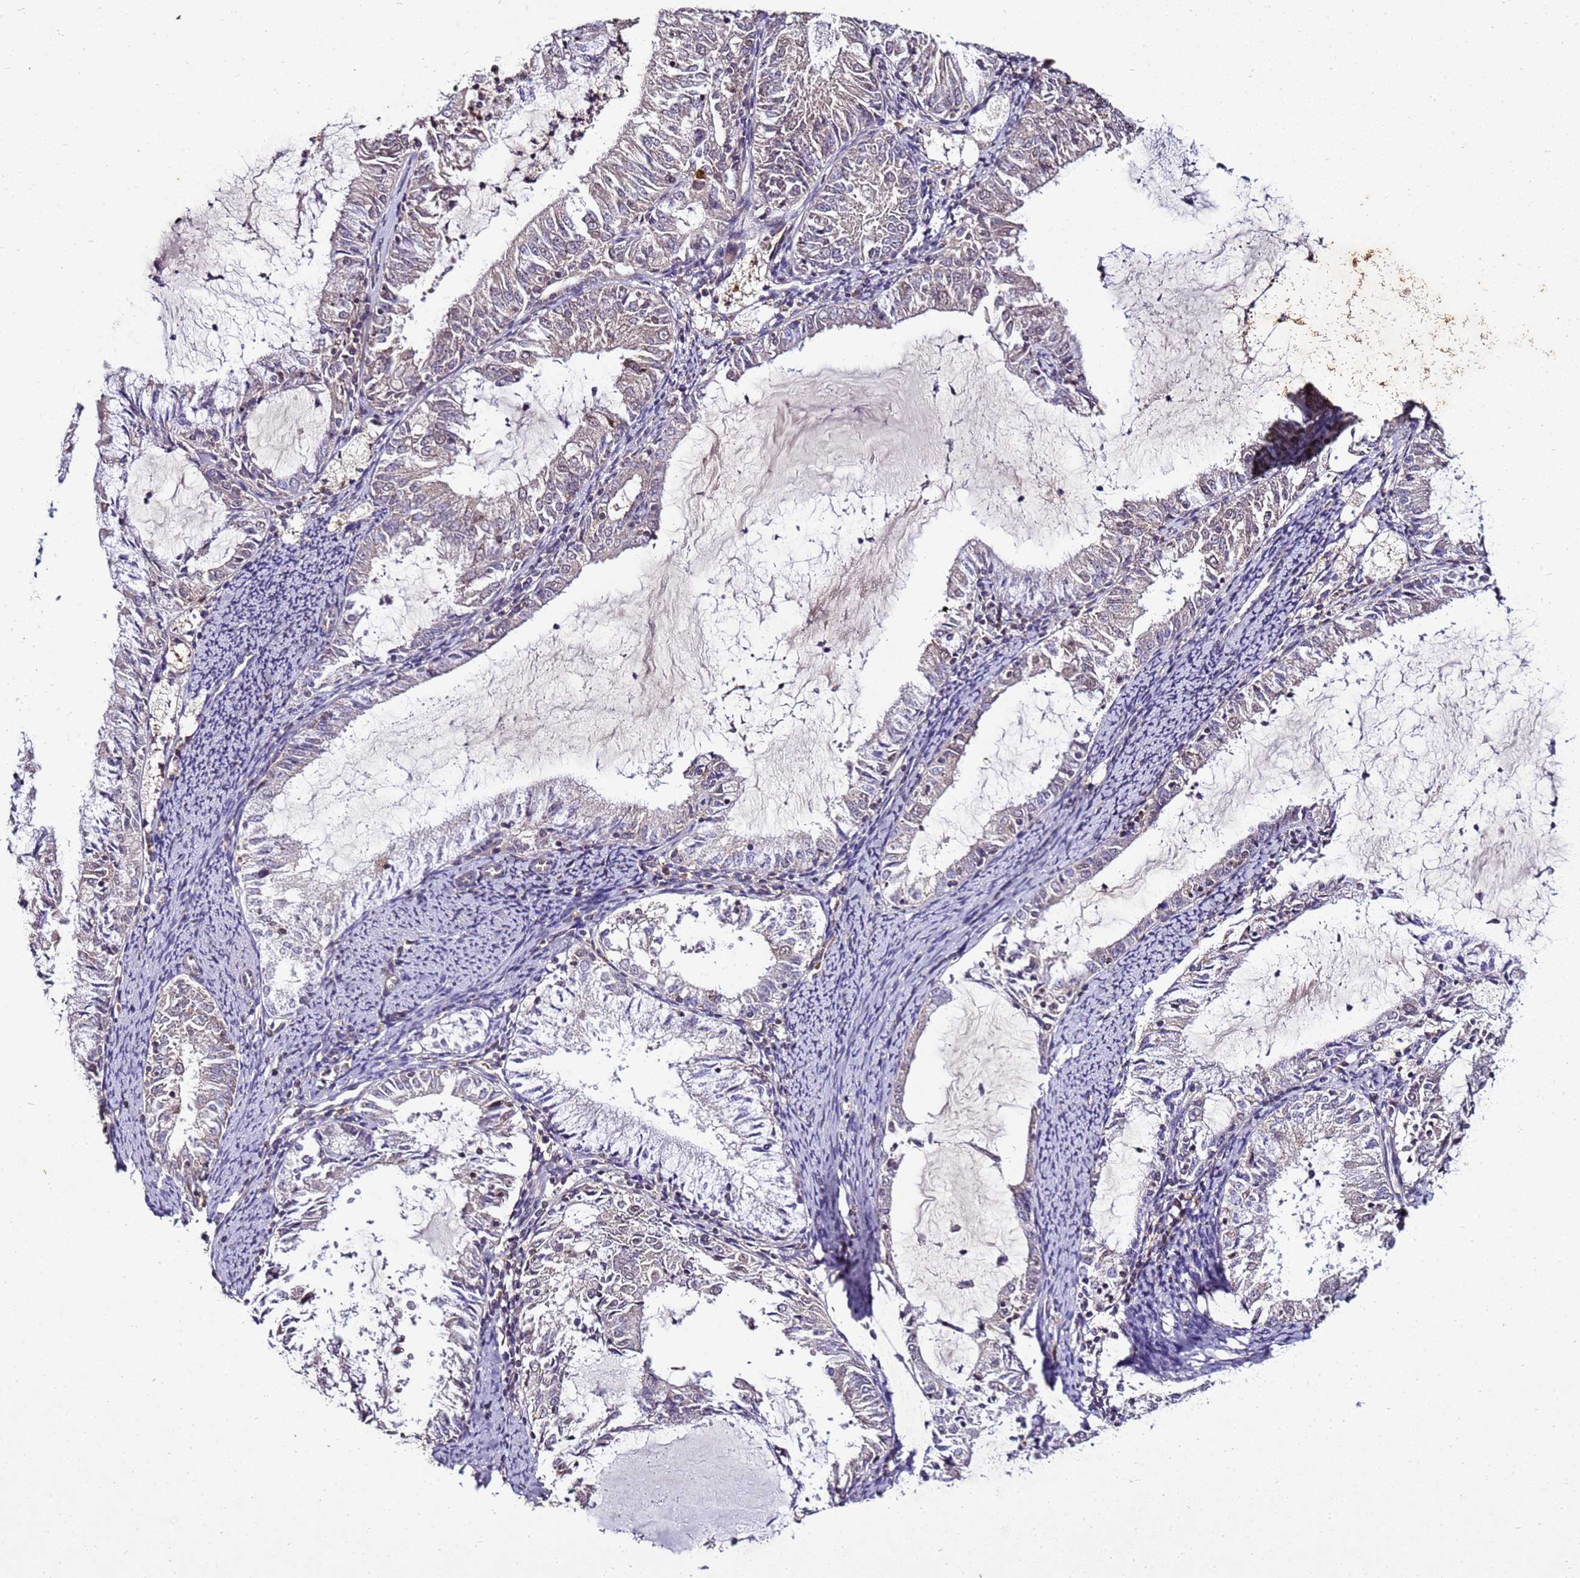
{"staining": {"intensity": "weak", "quantity": "<25%", "location": "cytoplasmic/membranous"}, "tissue": "endometrial cancer", "cell_type": "Tumor cells", "image_type": "cancer", "snomed": [{"axis": "morphology", "description": "Adenocarcinoma, NOS"}, {"axis": "topography", "description": "Endometrium"}], "caption": "DAB (3,3'-diaminobenzidine) immunohistochemical staining of endometrial cancer reveals no significant staining in tumor cells.", "gene": "ANKRD17", "patient": {"sex": "female", "age": 57}}